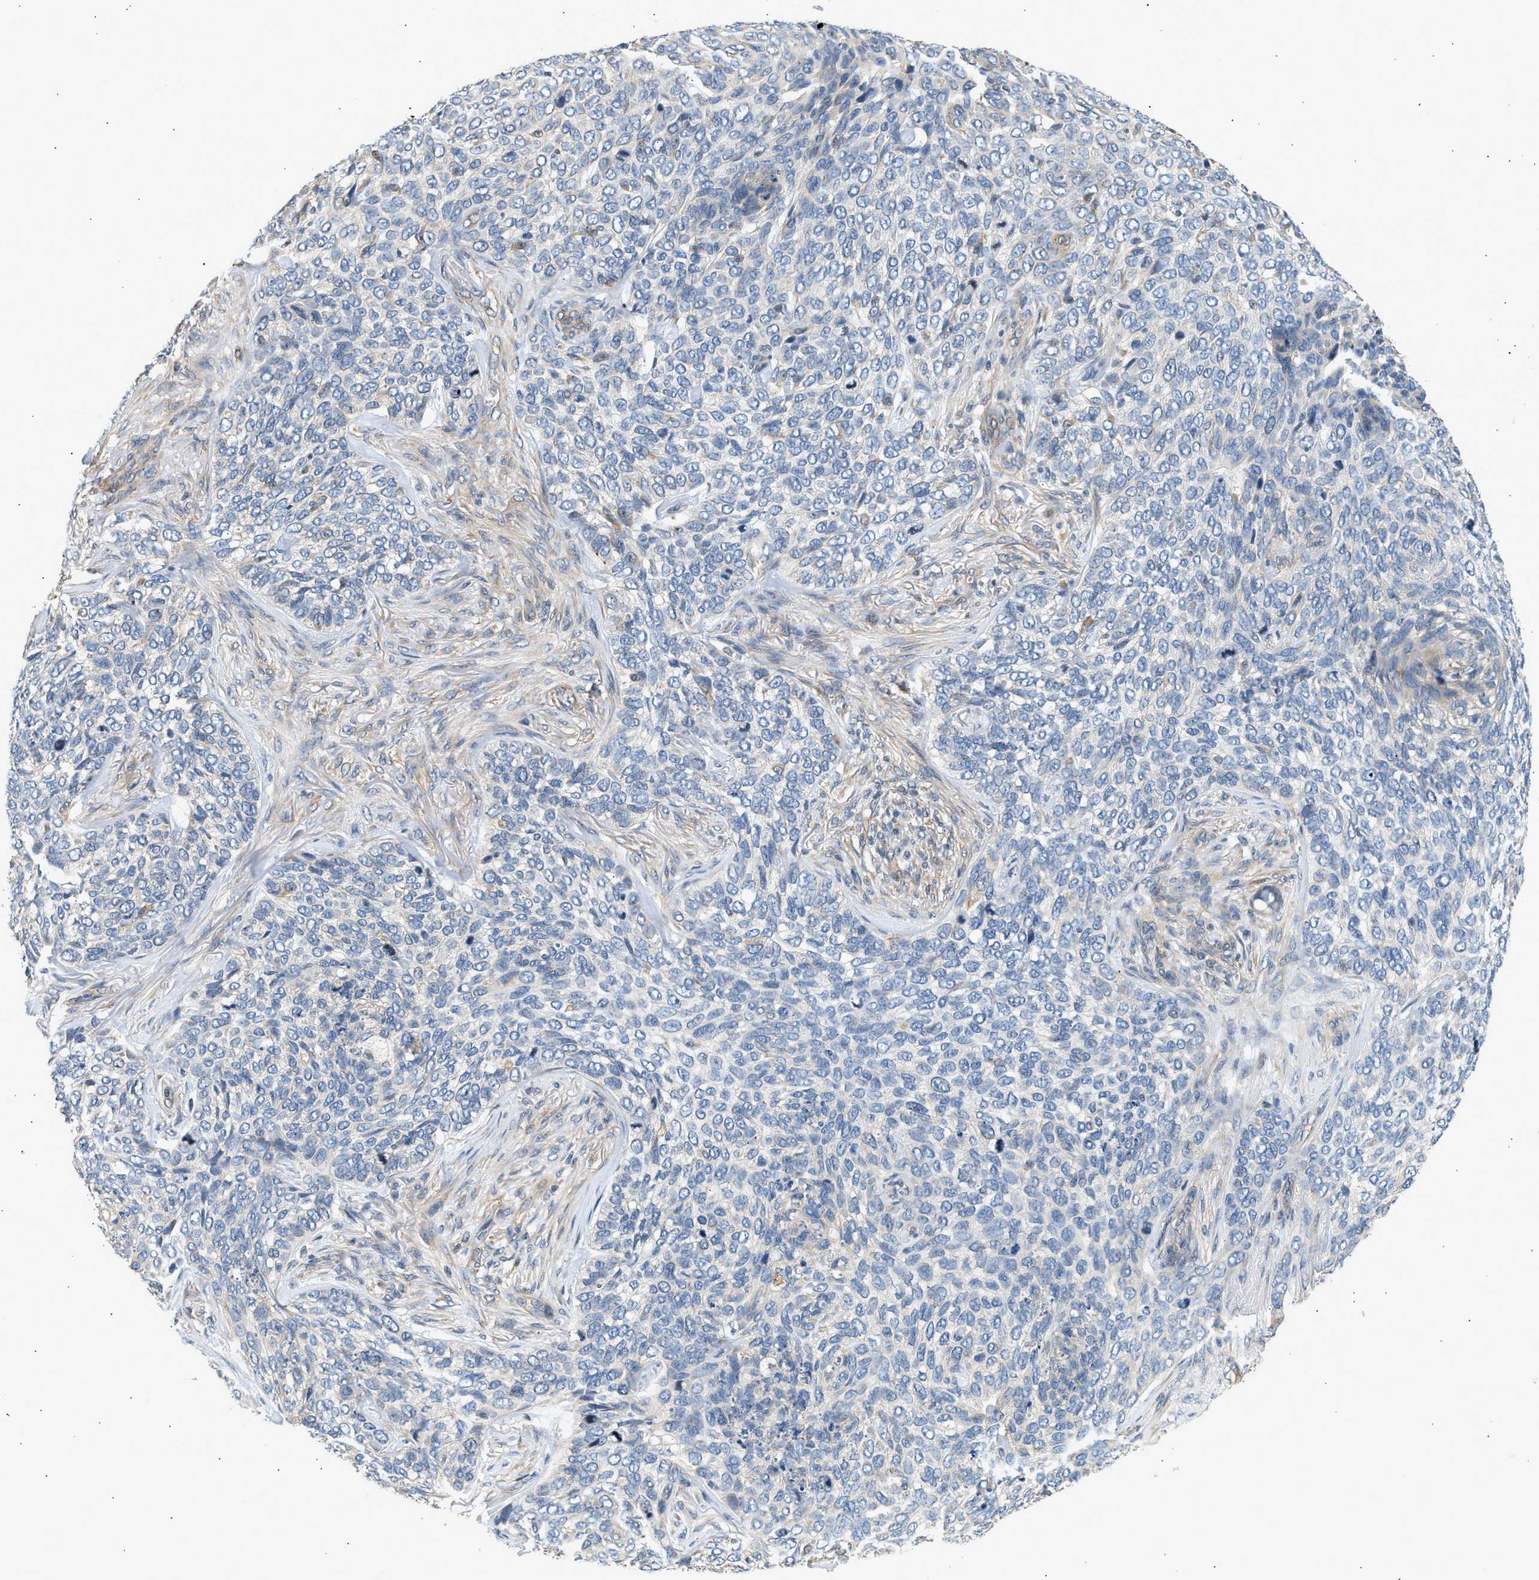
{"staining": {"intensity": "negative", "quantity": "none", "location": "none"}, "tissue": "skin cancer", "cell_type": "Tumor cells", "image_type": "cancer", "snomed": [{"axis": "morphology", "description": "Basal cell carcinoma"}, {"axis": "topography", "description": "Skin"}], "caption": "IHC of basal cell carcinoma (skin) displays no staining in tumor cells.", "gene": "WDR31", "patient": {"sex": "female", "age": 64}}